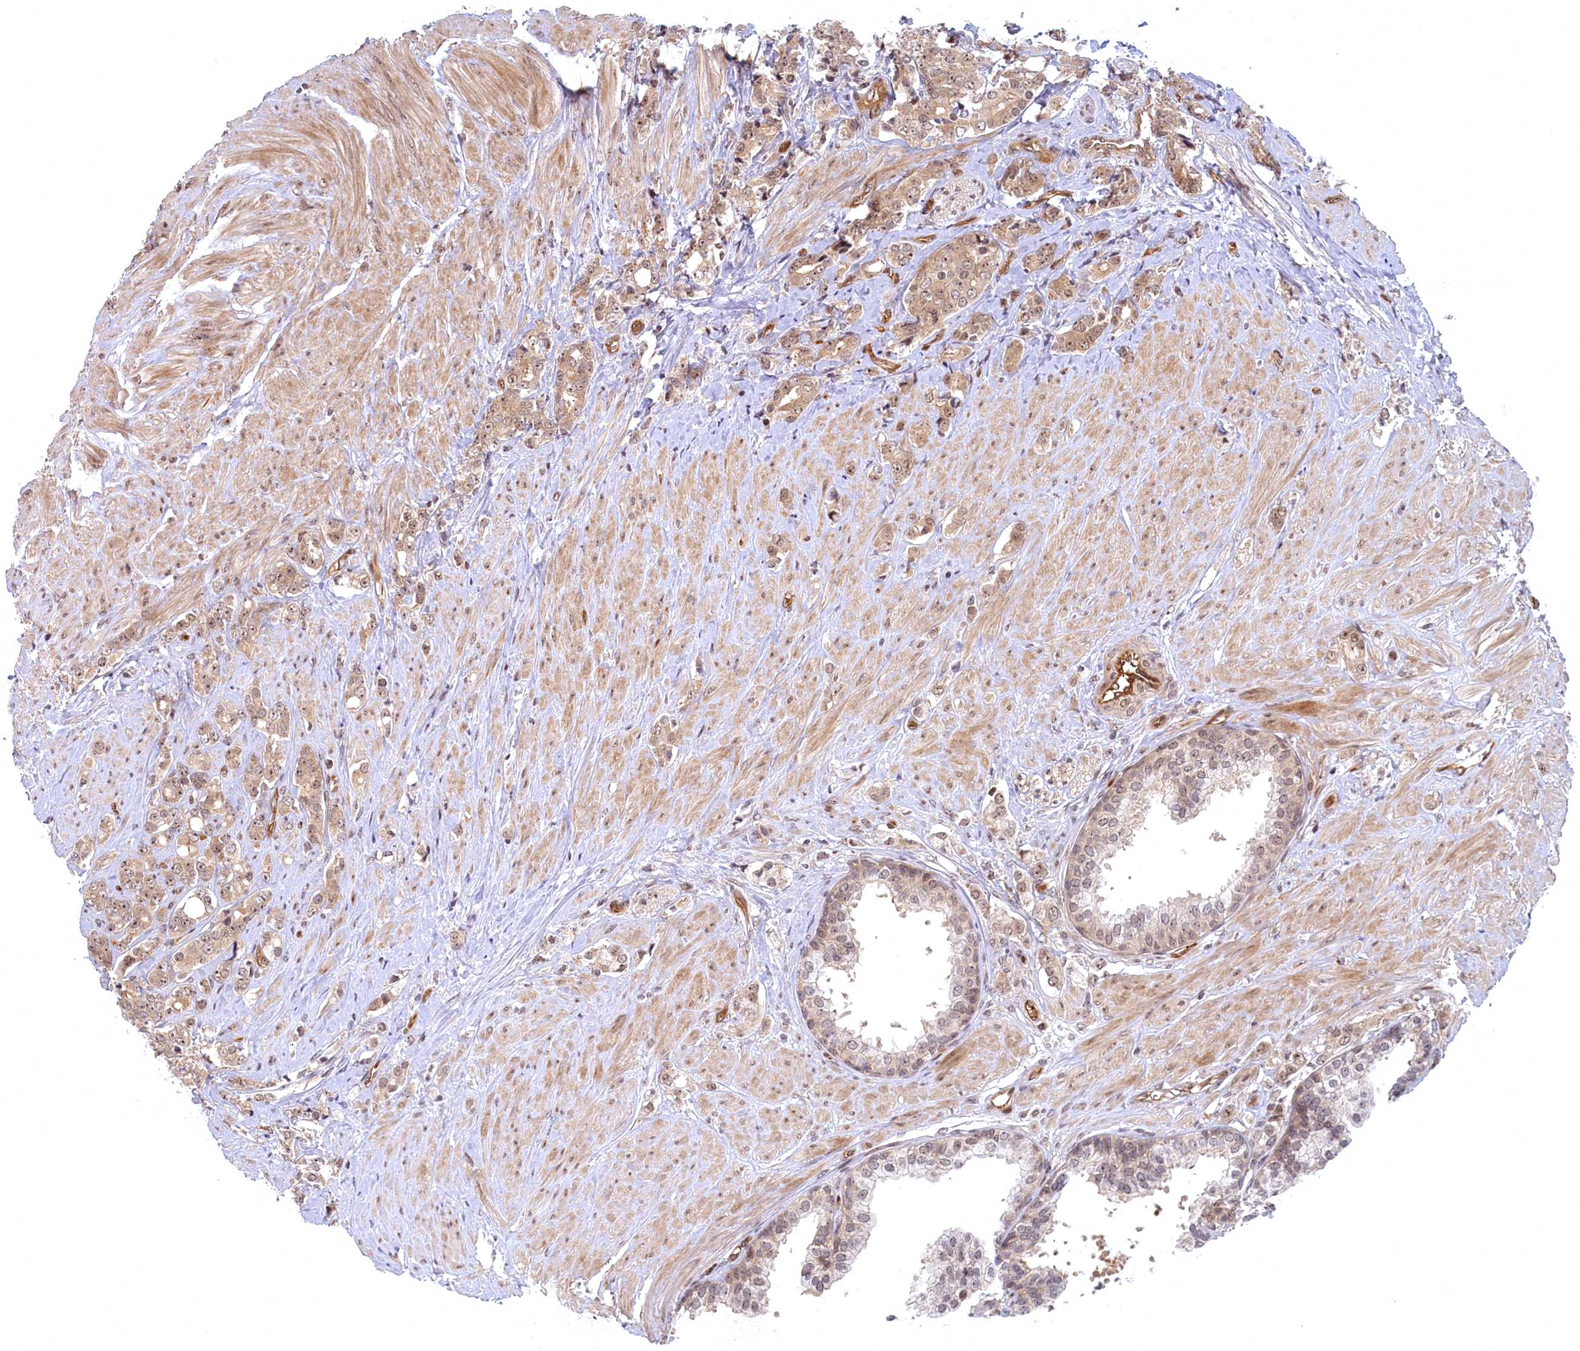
{"staining": {"intensity": "weak", "quantity": ">75%", "location": "cytoplasmic/membranous,nuclear"}, "tissue": "prostate cancer", "cell_type": "Tumor cells", "image_type": "cancer", "snomed": [{"axis": "morphology", "description": "Adenocarcinoma, High grade"}, {"axis": "topography", "description": "Prostate"}], "caption": "An IHC micrograph of neoplastic tissue is shown. Protein staining in brown shows weak cytoplasmic/membranous and nuclear positivity in prostate cancer (high-grade adenocarcinoma) within tumor cells.", "gene": "SNRK", "patient": {"sex": "male", "age": 62}}